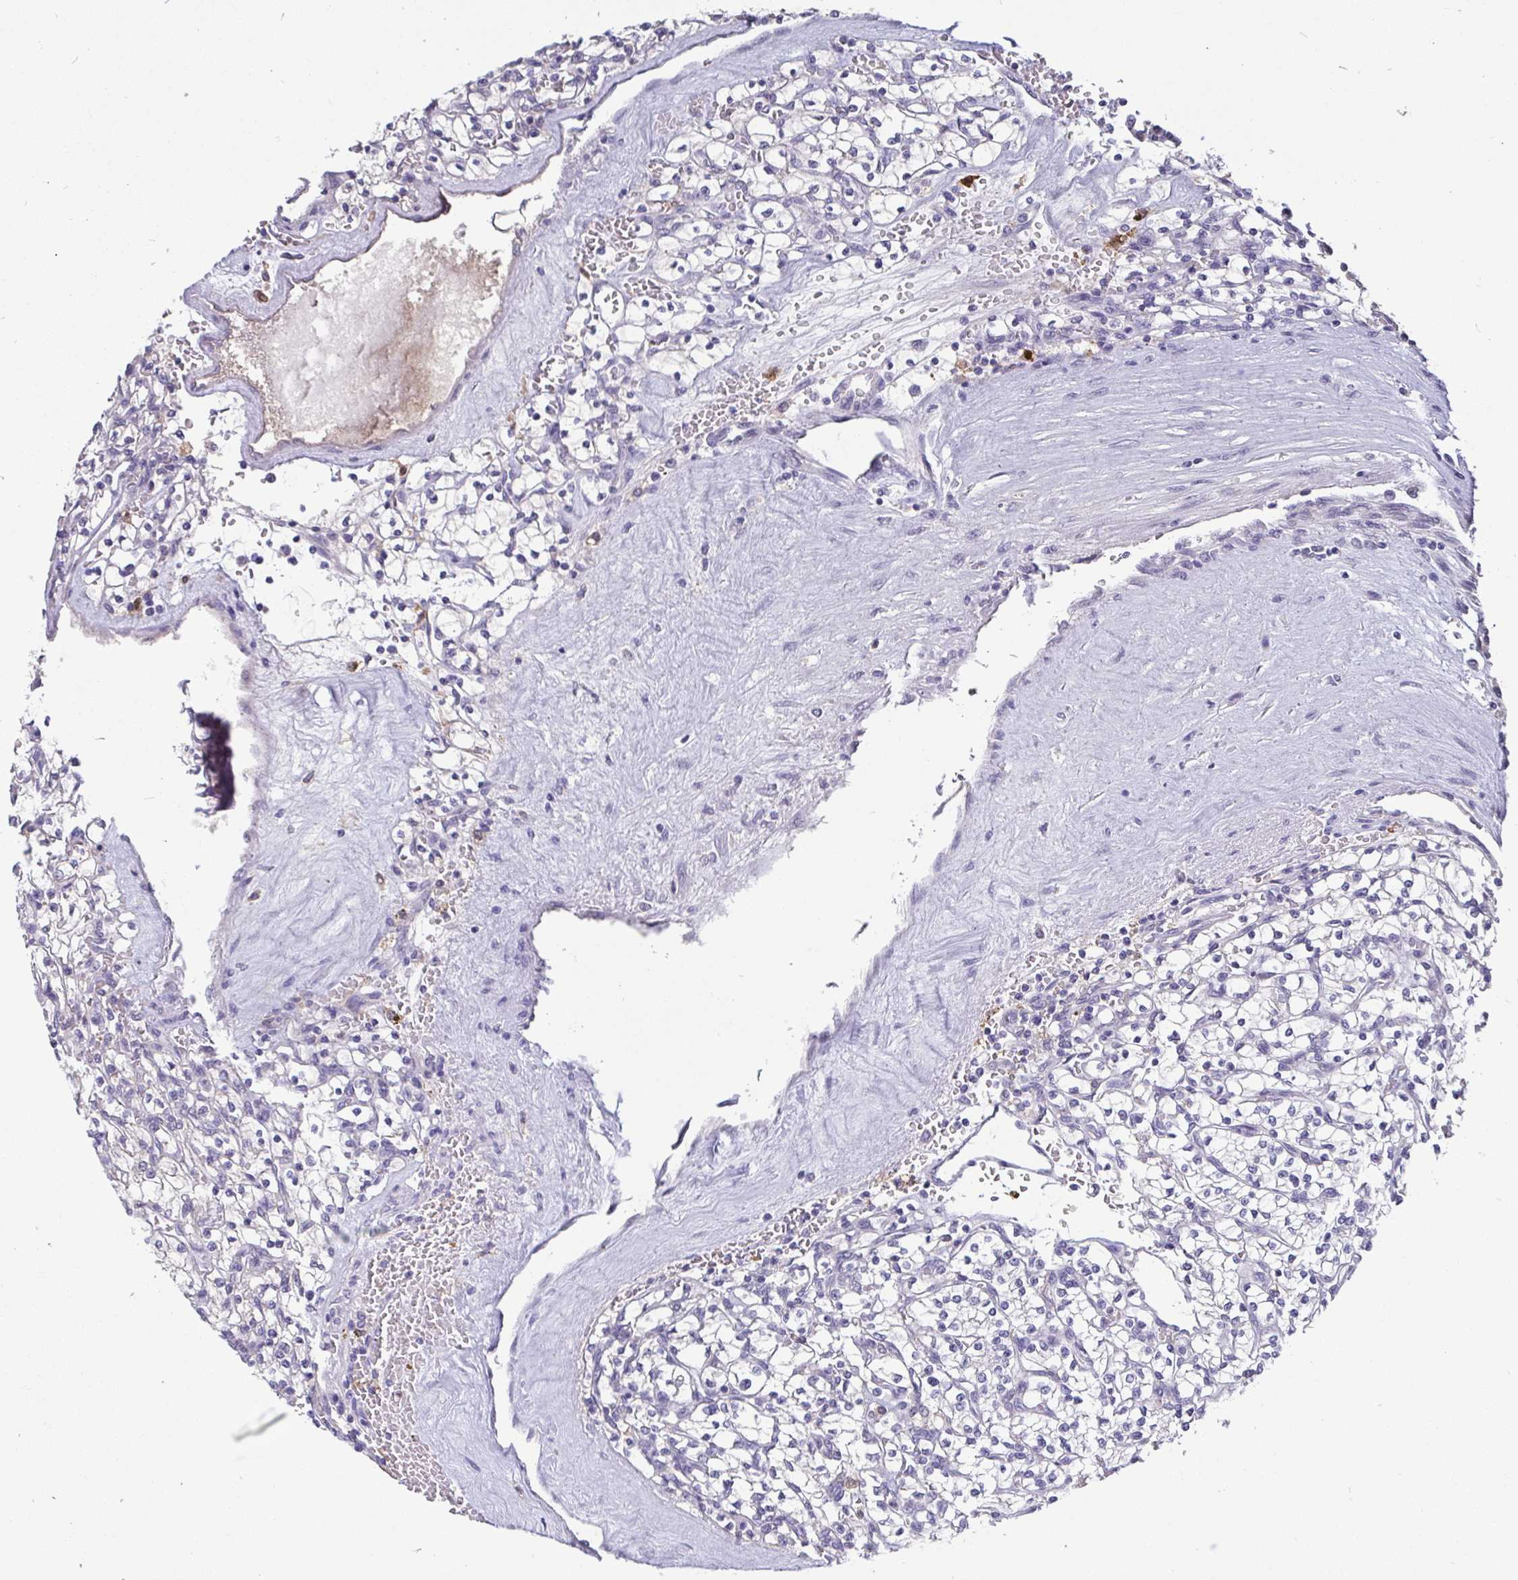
{"staining": {"intensity": "negative", "quantity": "none", "location": "none"}, "tissue": "renal cancer", "cell_type": "Tumor cells", "image_type": "cancer", "snomed": [{"axis": "morphology", "description": "Adenocarcinoma, NOS"}, {"axis": "topography", "description": "Kidney"}], "caption": "An image of human renal cancer (adenocarcinoma) is negative for staining in tumor cells.", "gene": "IDH1", "patient": {"sex": "female", "age": 64}}